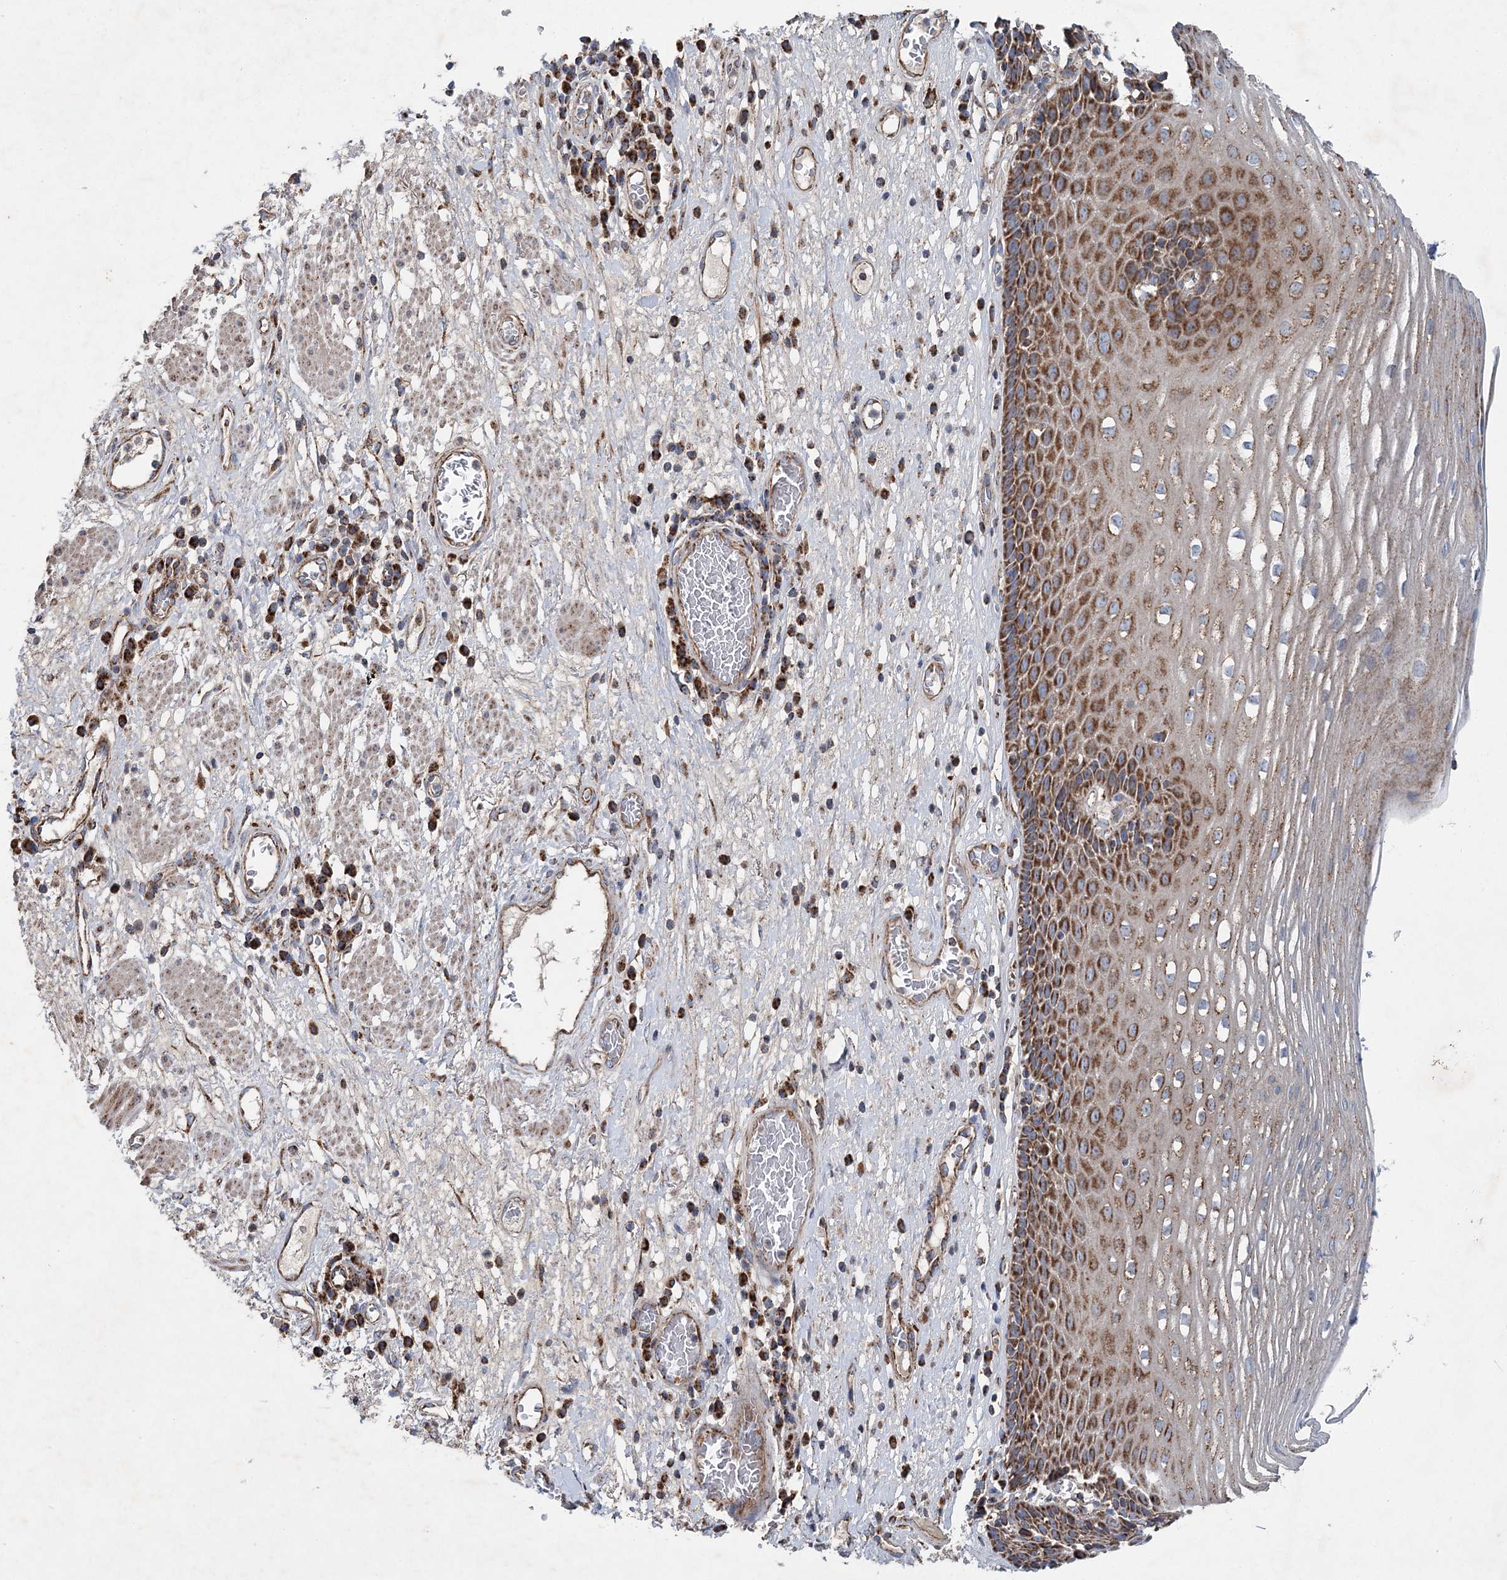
{"staining": {"intensity": "strong", "quantity": ">75%", "location": "cytoplasmic/membranous"}, "tissue": "esophagus", "cell_type": "Squamous epithelial cells", "image_type": "normal", "snomed": [{"axis": "morphology", "description": "Normal tissue, NOS"}, {"axis": "morphology", "description": "Adenocarcinoma, NOS"}, {"axis": "topography", "description": "Esophagus"}], "caption": "Human esophagus stained for a protein (brown) demonstrates strong cytoplasmic/membranous positive staining in approximately >75% of squamous epithelial cells.", "gene": "SPAG16", "patient": {"sex": "male", "age": 62}}